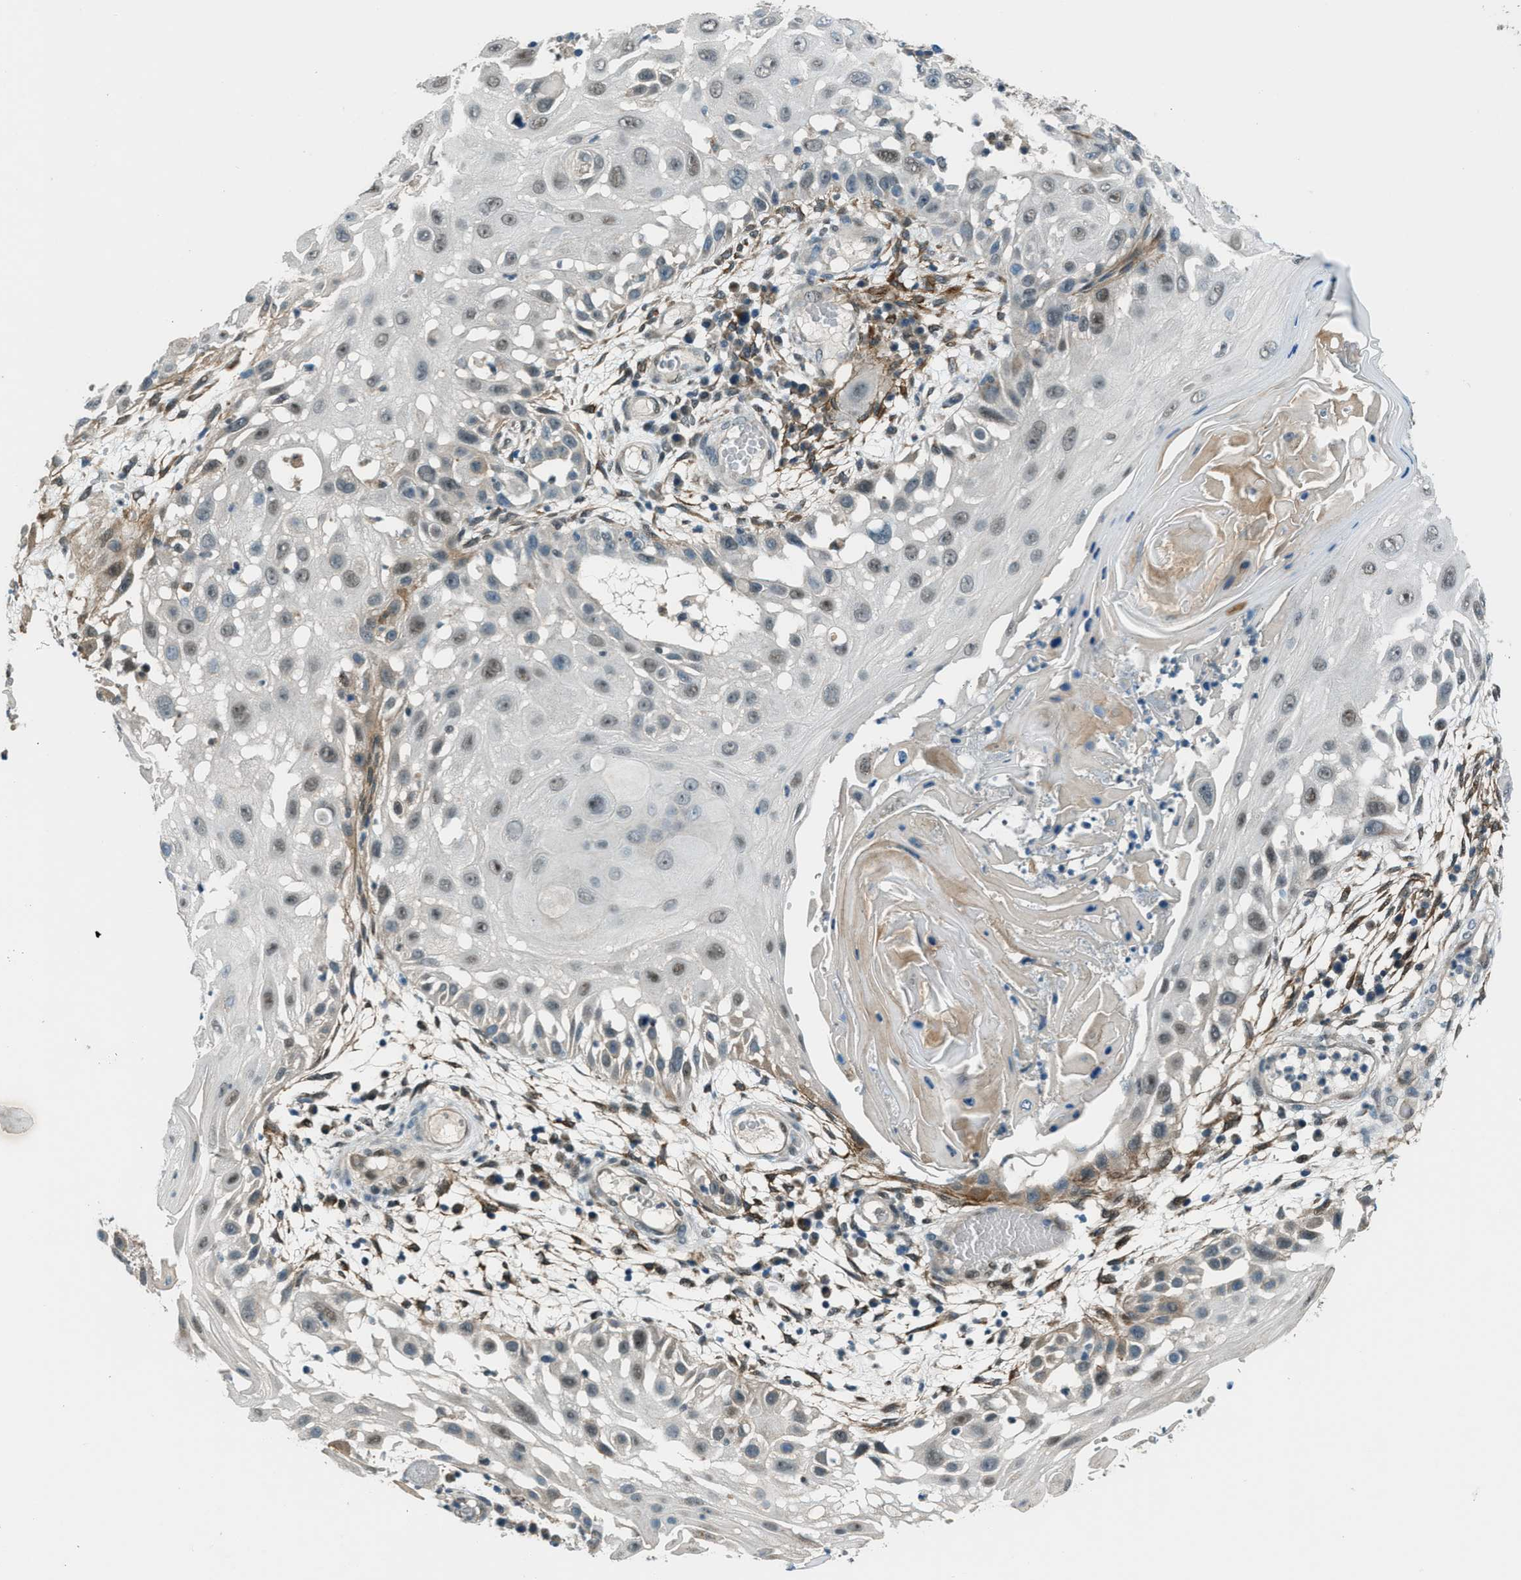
{"staining": {"intensity": "weak", "quantity": "25%-75%", "location": "nuclear"}, "tissue": "skin cancer", "cell_type": "Tumor cells", "image_type": "cancer", "snomed": [{"axis": "morphology", "description": "Squamous cell carcinoma, NOS"}, {"axis": "topography", "description": "Skin"}], "caption": "The photomicrograph demonstrates staining of skin squamous cell carcinoma, revealing weak nuclear protein expression (brown color) within tumor cells. The staining was performed using DAB to visualize the protein expression in brown, while the nuclei were stained in blue with hematoxylin (Magnification: 20x).", "gene": "NPEPL1", "patient": {"sex": "female", "age": 44}}